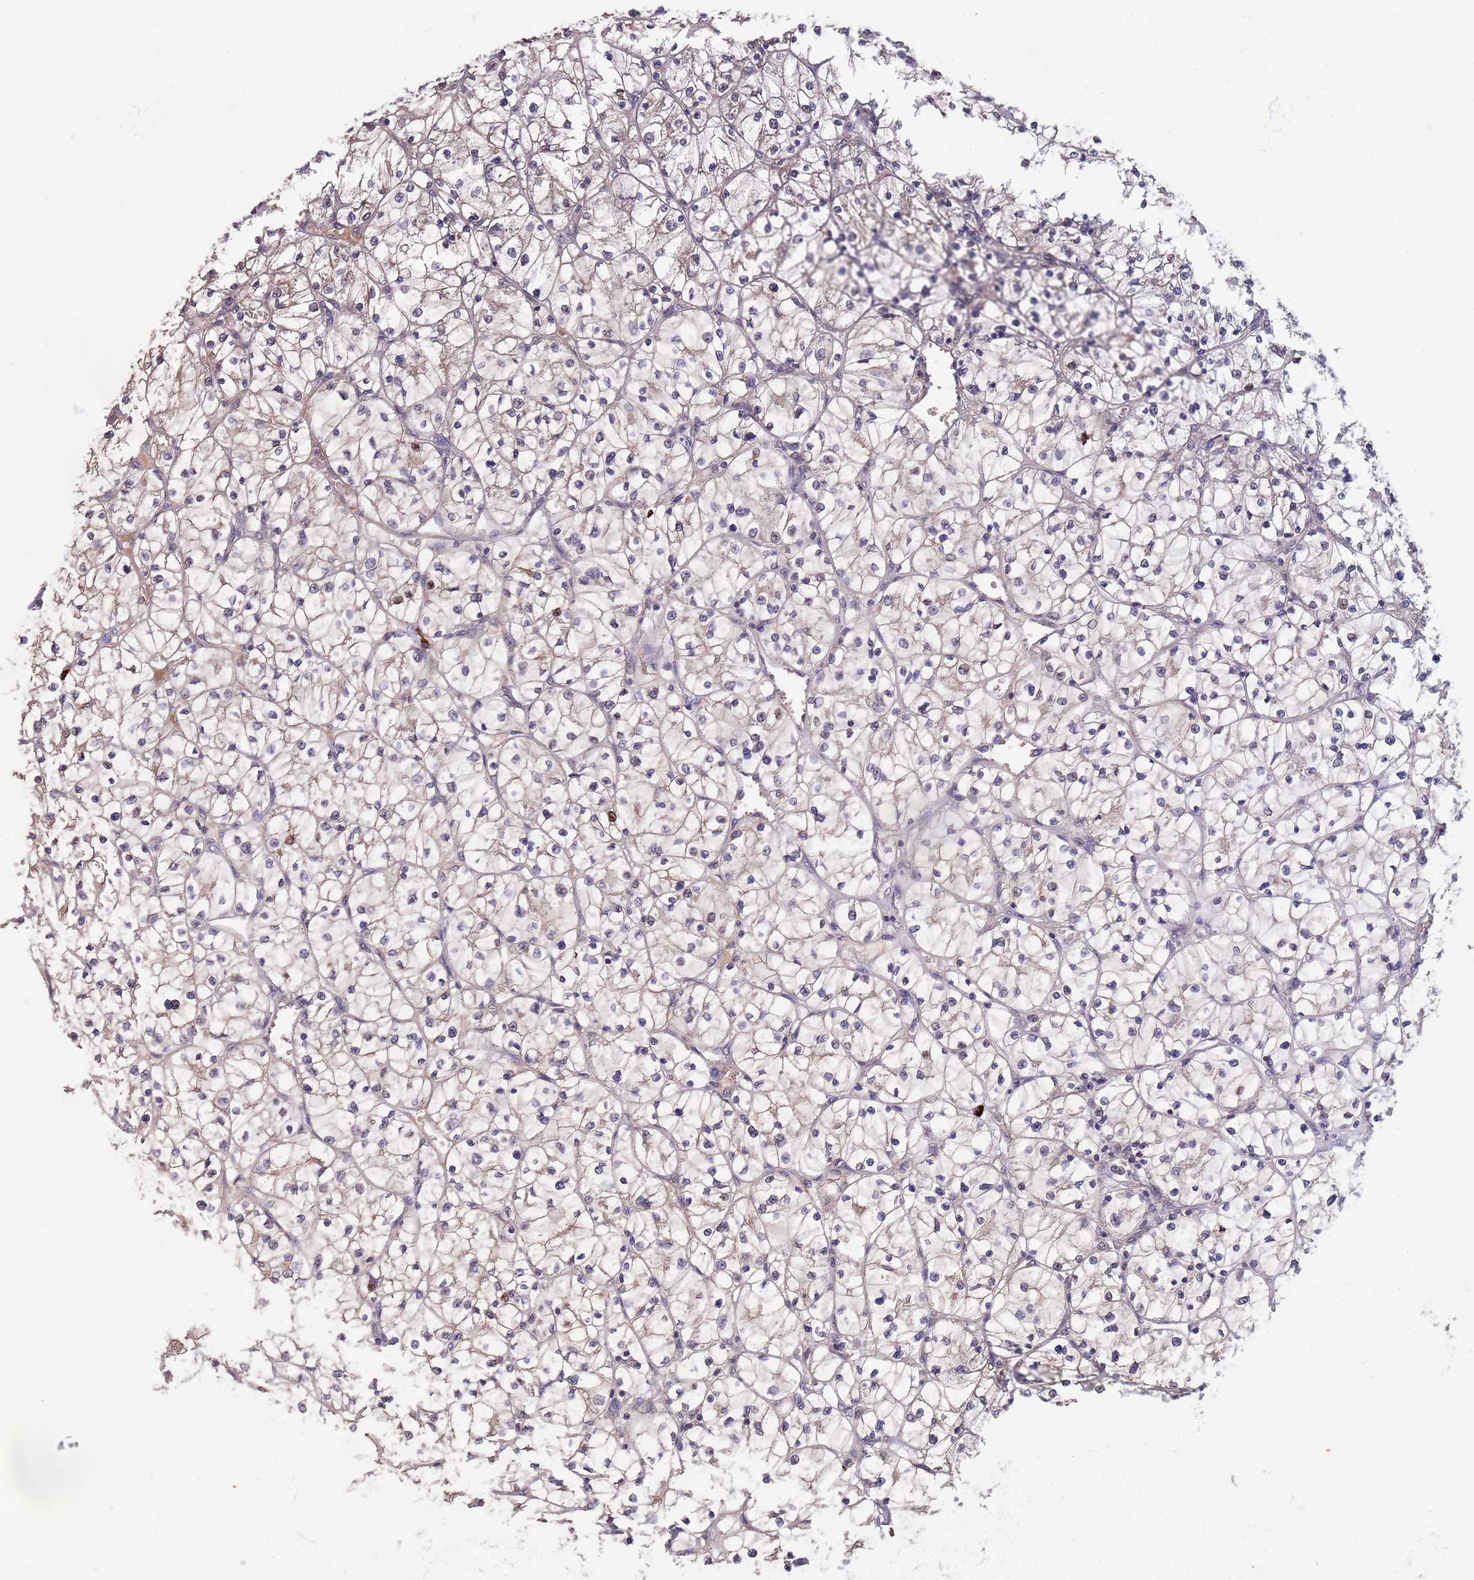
{"staining": {"intensity": "negative", "quantity": "none", "location": "none"}, "tissue": "renal cancer", "cell_type": "Tumor cells", "image_type": "cancer", "snomed": [{"axis": "morphology", "description": "Adenocarcinoma, NOS"}, {"axis": "topography", "description": "Kidney"}], "caption": "Immunohistochemical staining of renal cancer (adenocarcinoma) demonstrates no significant staining in tumor cells.", "gene": "MARVELD2", "patient": {"sex": "female", "age": 64}}